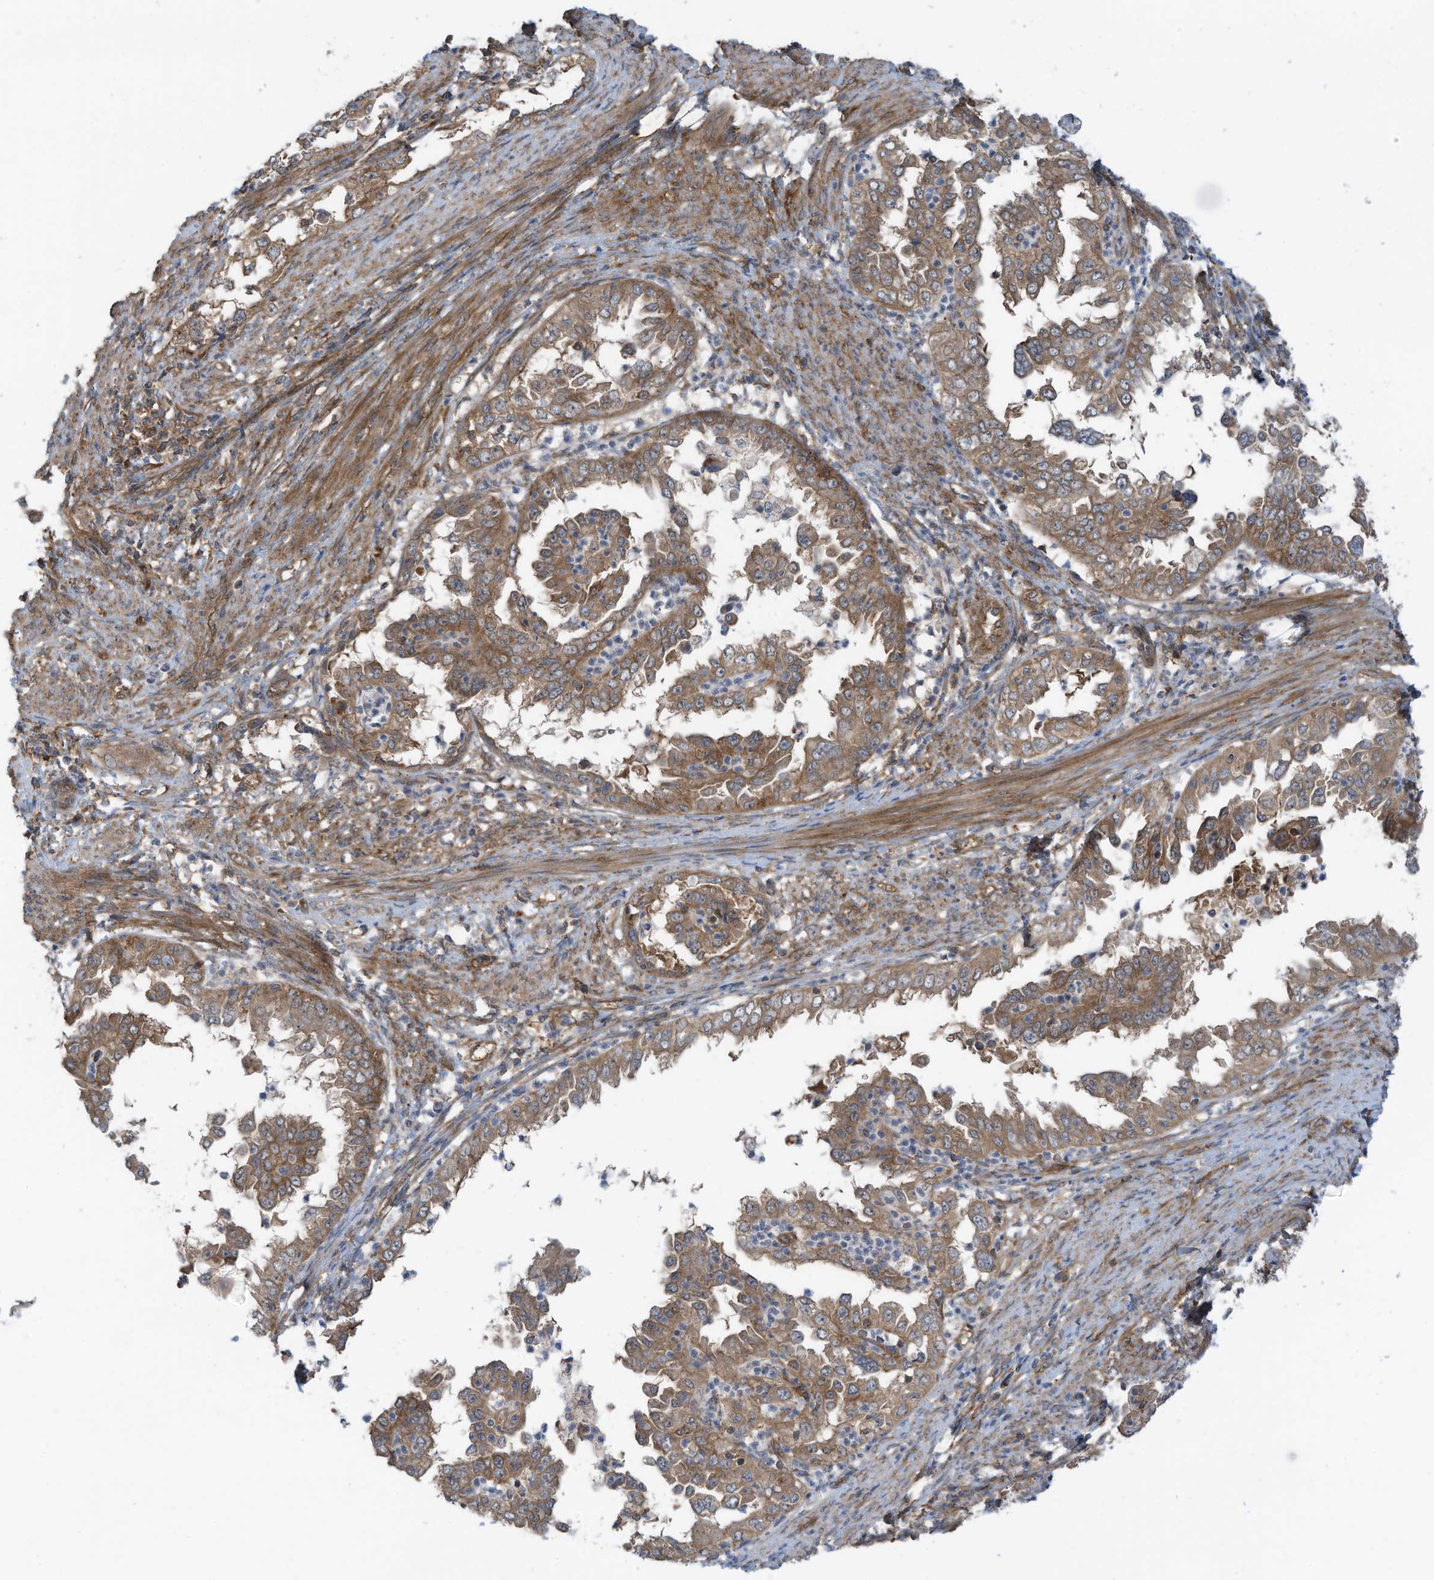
{"staining": {"intensity": "moderate", "quantity": ">75%", "location": "cytoplasmic/membranous"}, "tissue": "endometrial cancer", "cell_type": "Tumor cells", "image_type": "cancer", "snomed": [{"axis": "morphology", "description": "Adenocarcinoma, NOS"}, {"axis": "topography", "description": "Endometrium"}], "caption": "Adenocarcinoma (endometrial) stained with immunohistochemistry shows moderate cytoplasmic/membranous staining in about >75% of tumor cells. (Stains: DAB in brown, nuclei in blue, Microscopy: brightfield microscopy at high magnification).", "gene": "REPS1", "patient": {"sex": "female", "age": 85}}